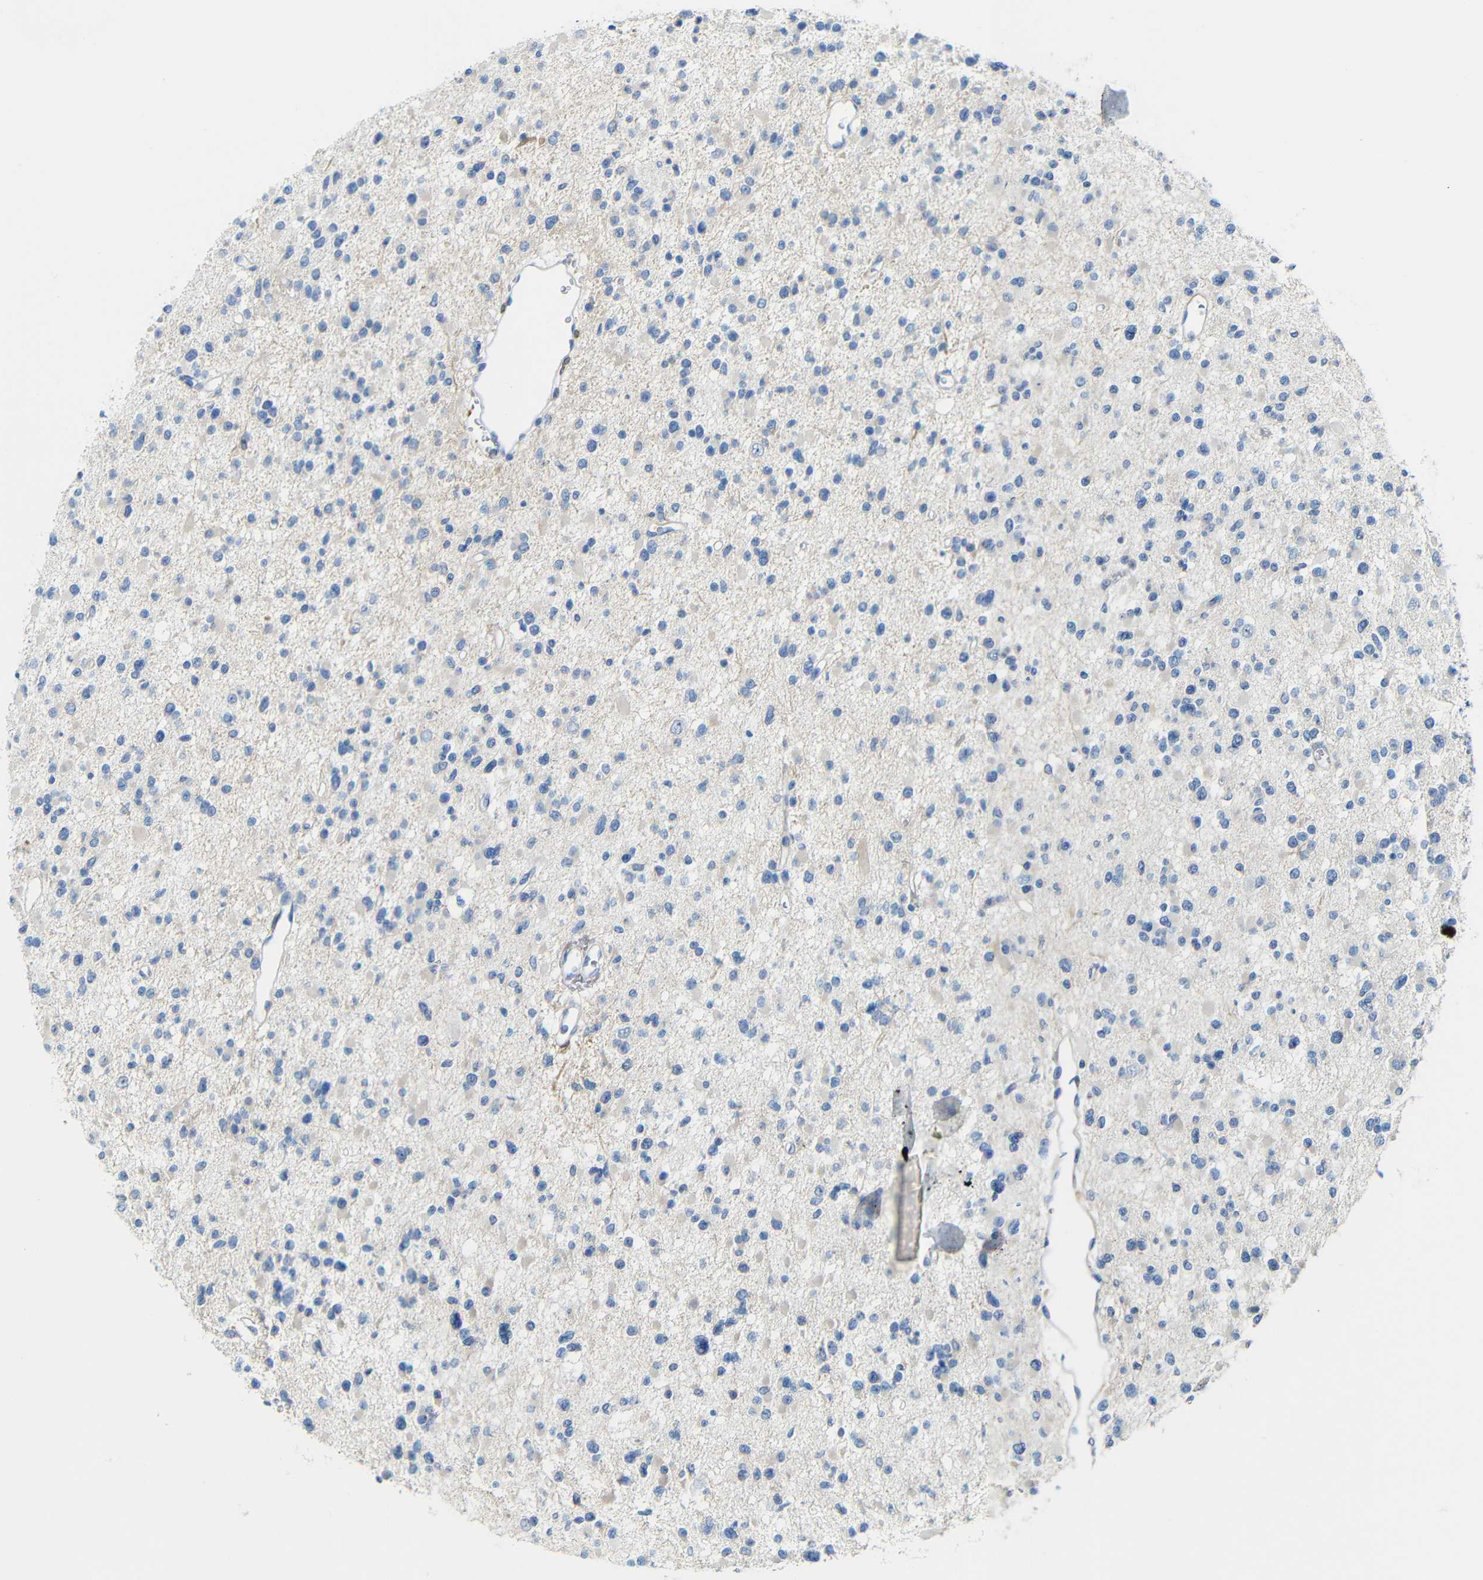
{"staining": {"intensity": "negative", "quantity": "none", "location": "none"}, "tissue": "glioma", "cell_type": "Tumor cells", "image_type": "cancer", "snomed": [{"axis": "morphology", "description": "Glioma, malignant, Low grade"}, {"axis": "topography", "description": "Brain"}], "caption": "Tumor cells are negative for protein expression in human glioma.", "gene": "C1orf210", "patient": {"sex": "female", "age": 22}}